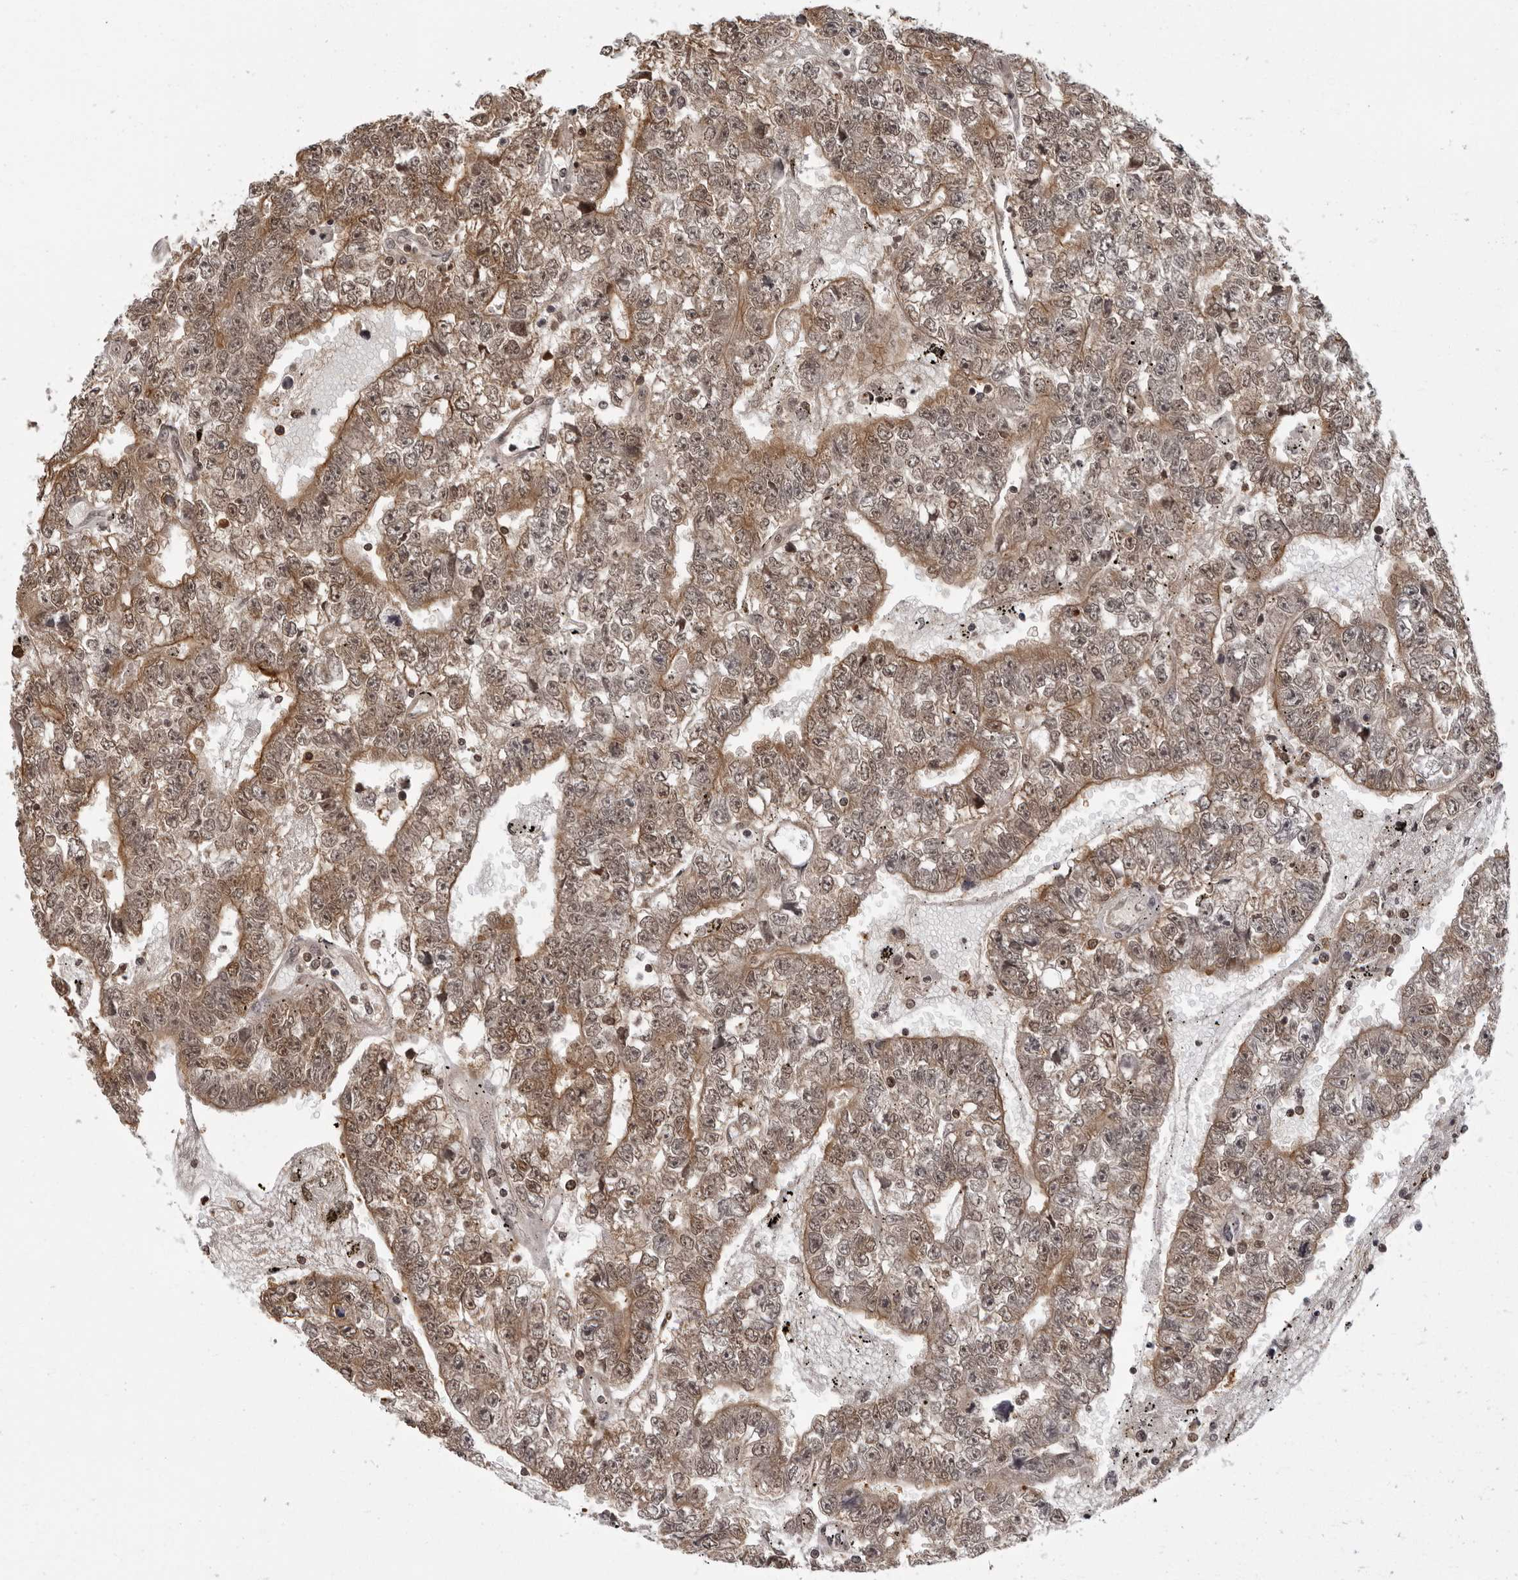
{"staining": {"intensity": "moderate", "quantity": ">75%", "location": "cytoplasmic/membranous,nuclear"}, "tissue": "testis cancer", "cell_type": "Tumor cells", "image_type": "cancer", "snomed": [{"axis": "morphology", "description": "Carcinoma, Embryonal, NOS"}, {"axis": "topography", "description": "Testis"}], "caption": "Immunohistochemical staining of human testis embryonal carcinoma reveals medium levels of moderate cytoplasmic/membranous and nuclear protein expression in about >75% of tumor cells. (DAB (3,3'-diaminobenzidine) IHC with brightfield microscopy, high magnification).", "gene": "HSPH1", "patient": {"sex": "male", "age": 25}}